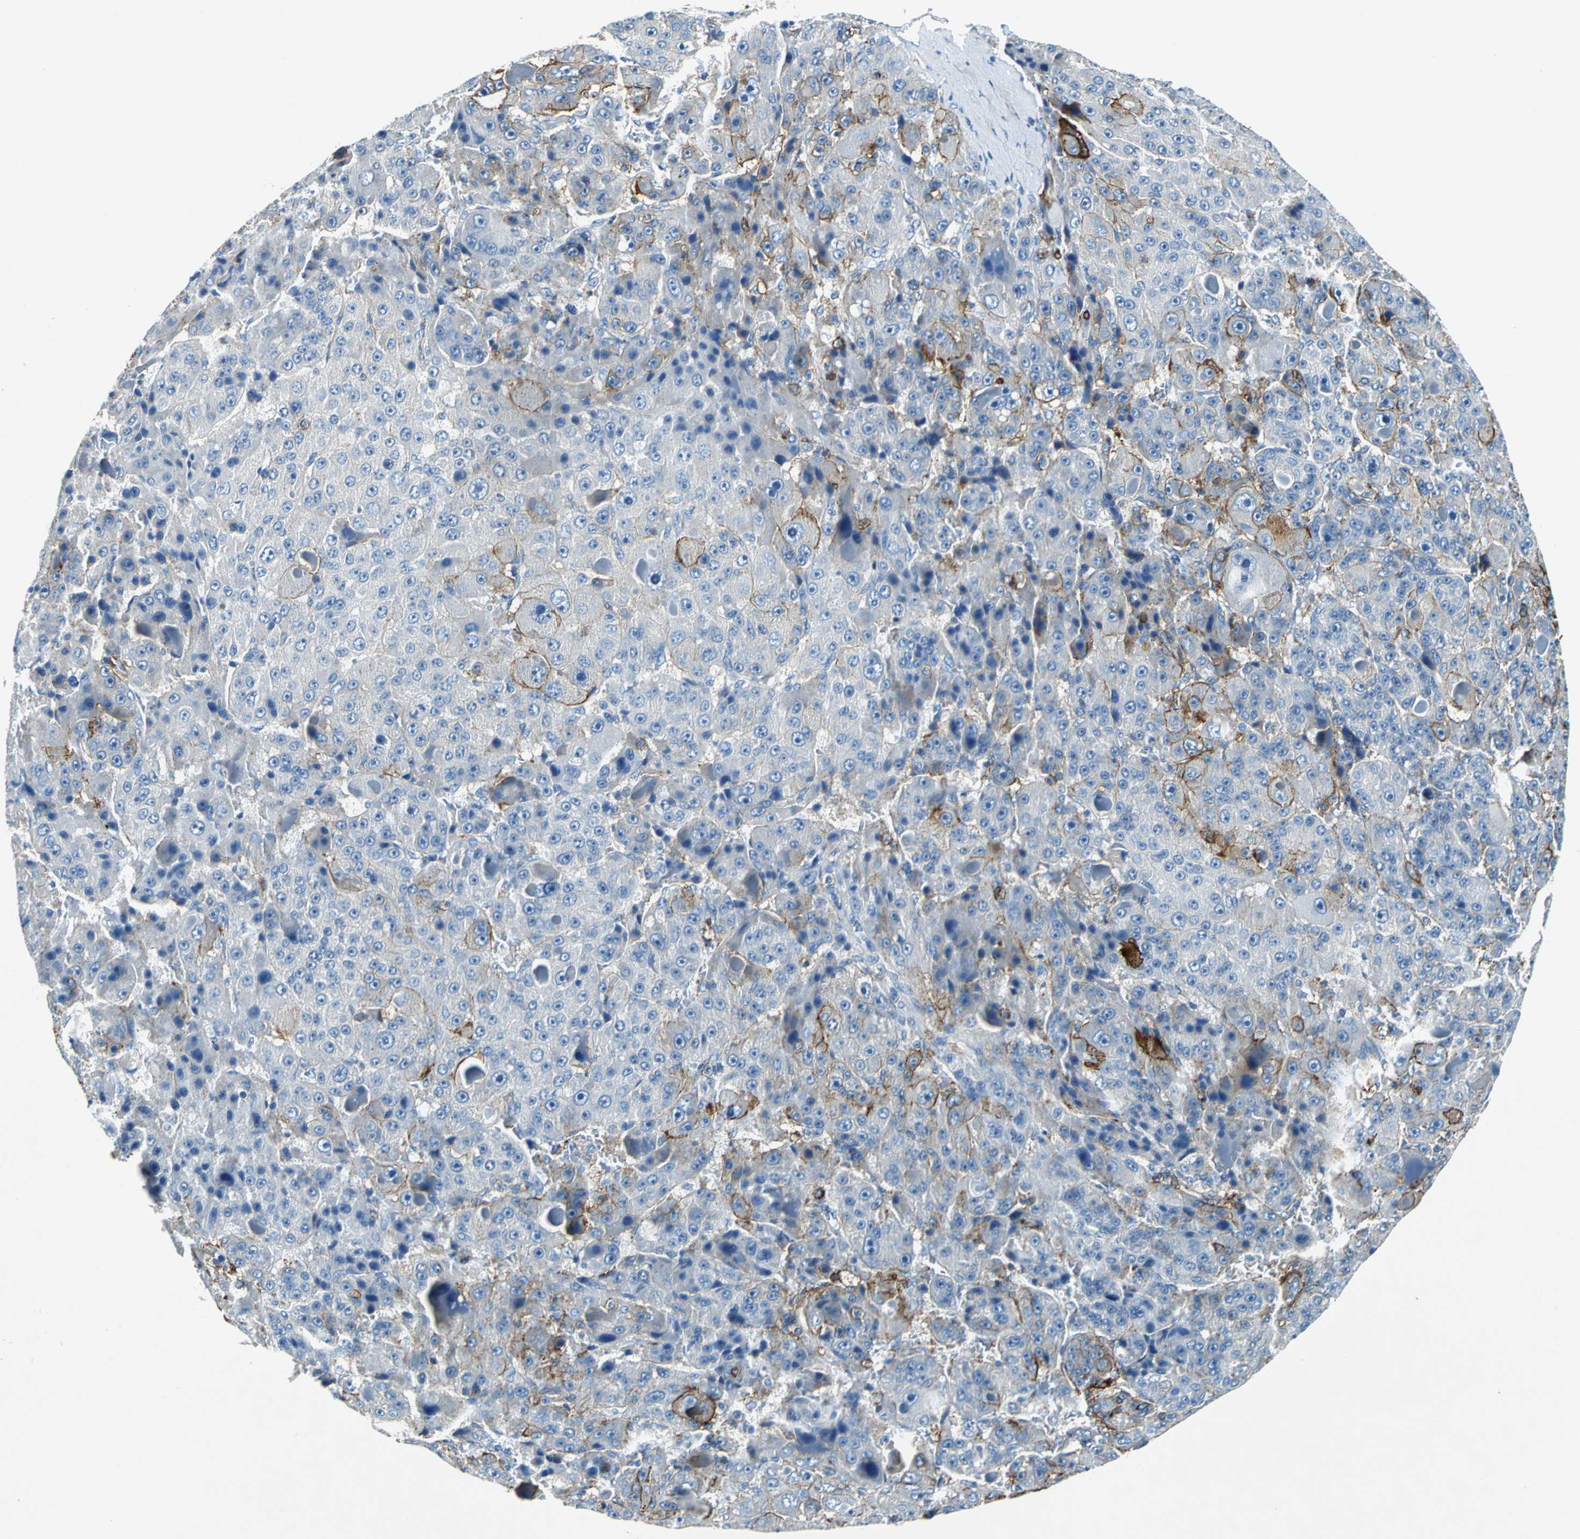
{"staining": {"intensity": "strong", "quantity": "<25%", "location": "cytoplasmic/membranous"}, "tissue": "liver cancer", "cell_type": "Tumor cells", "image_type": "cancer", "snomed": [{"axis": "morphology", "description": "Carcinoma, Hepatocellular, NOS"}, {"axis": "topography", "description": "Liver"}], "caption": "Approximately <25% of tumor cells in liver hepatocellular carcinoma exhibit strong cytoplasmic/membranous protein positivity as visualized by brown immunohistochemical staining.", "gene": "RPS13", "patient": {"sex": "male", "age": 76}}